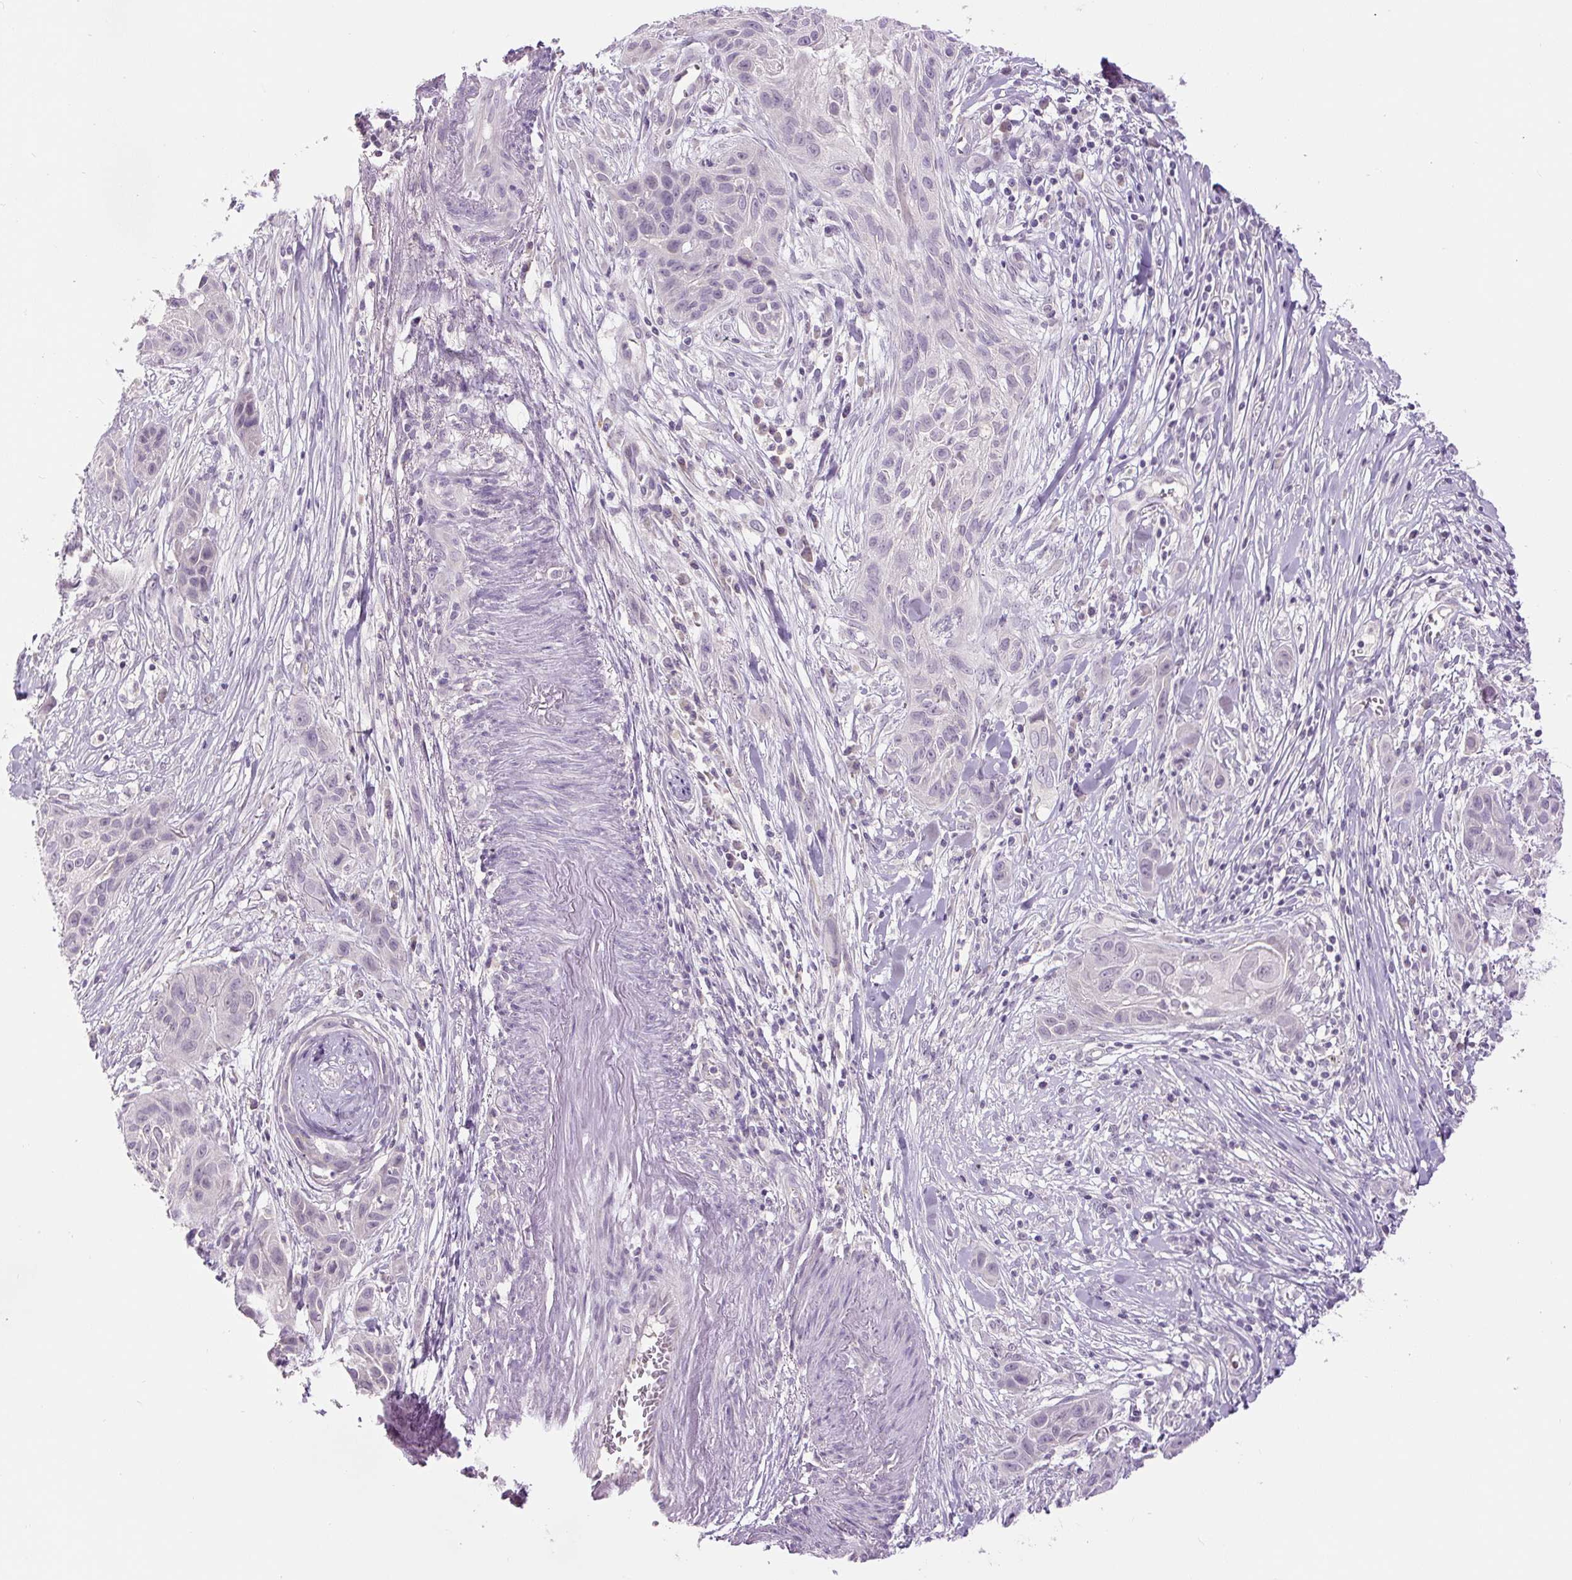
{"staining": {"intensity": "negative", "quantity": "none", "location": "none"}, "tissue": "skin cancer", "cell_type": "Tumor cells", "image_type": "cancer", "snomed": [{"axis": "morphology", "description": "Squamous cell carcinoma, NOS"}, {"axis": "topography", "description": "Skin"}, {"axis": "topography", "description": "Vulva"}], "caption": "A high-resolution histopathology image shows immunohistochemistry staining of skin cancer, which demonstrates no significant staining in tumor cells.", "gene": "FABP7", "patient": {"sex": "female", "age": 83}}